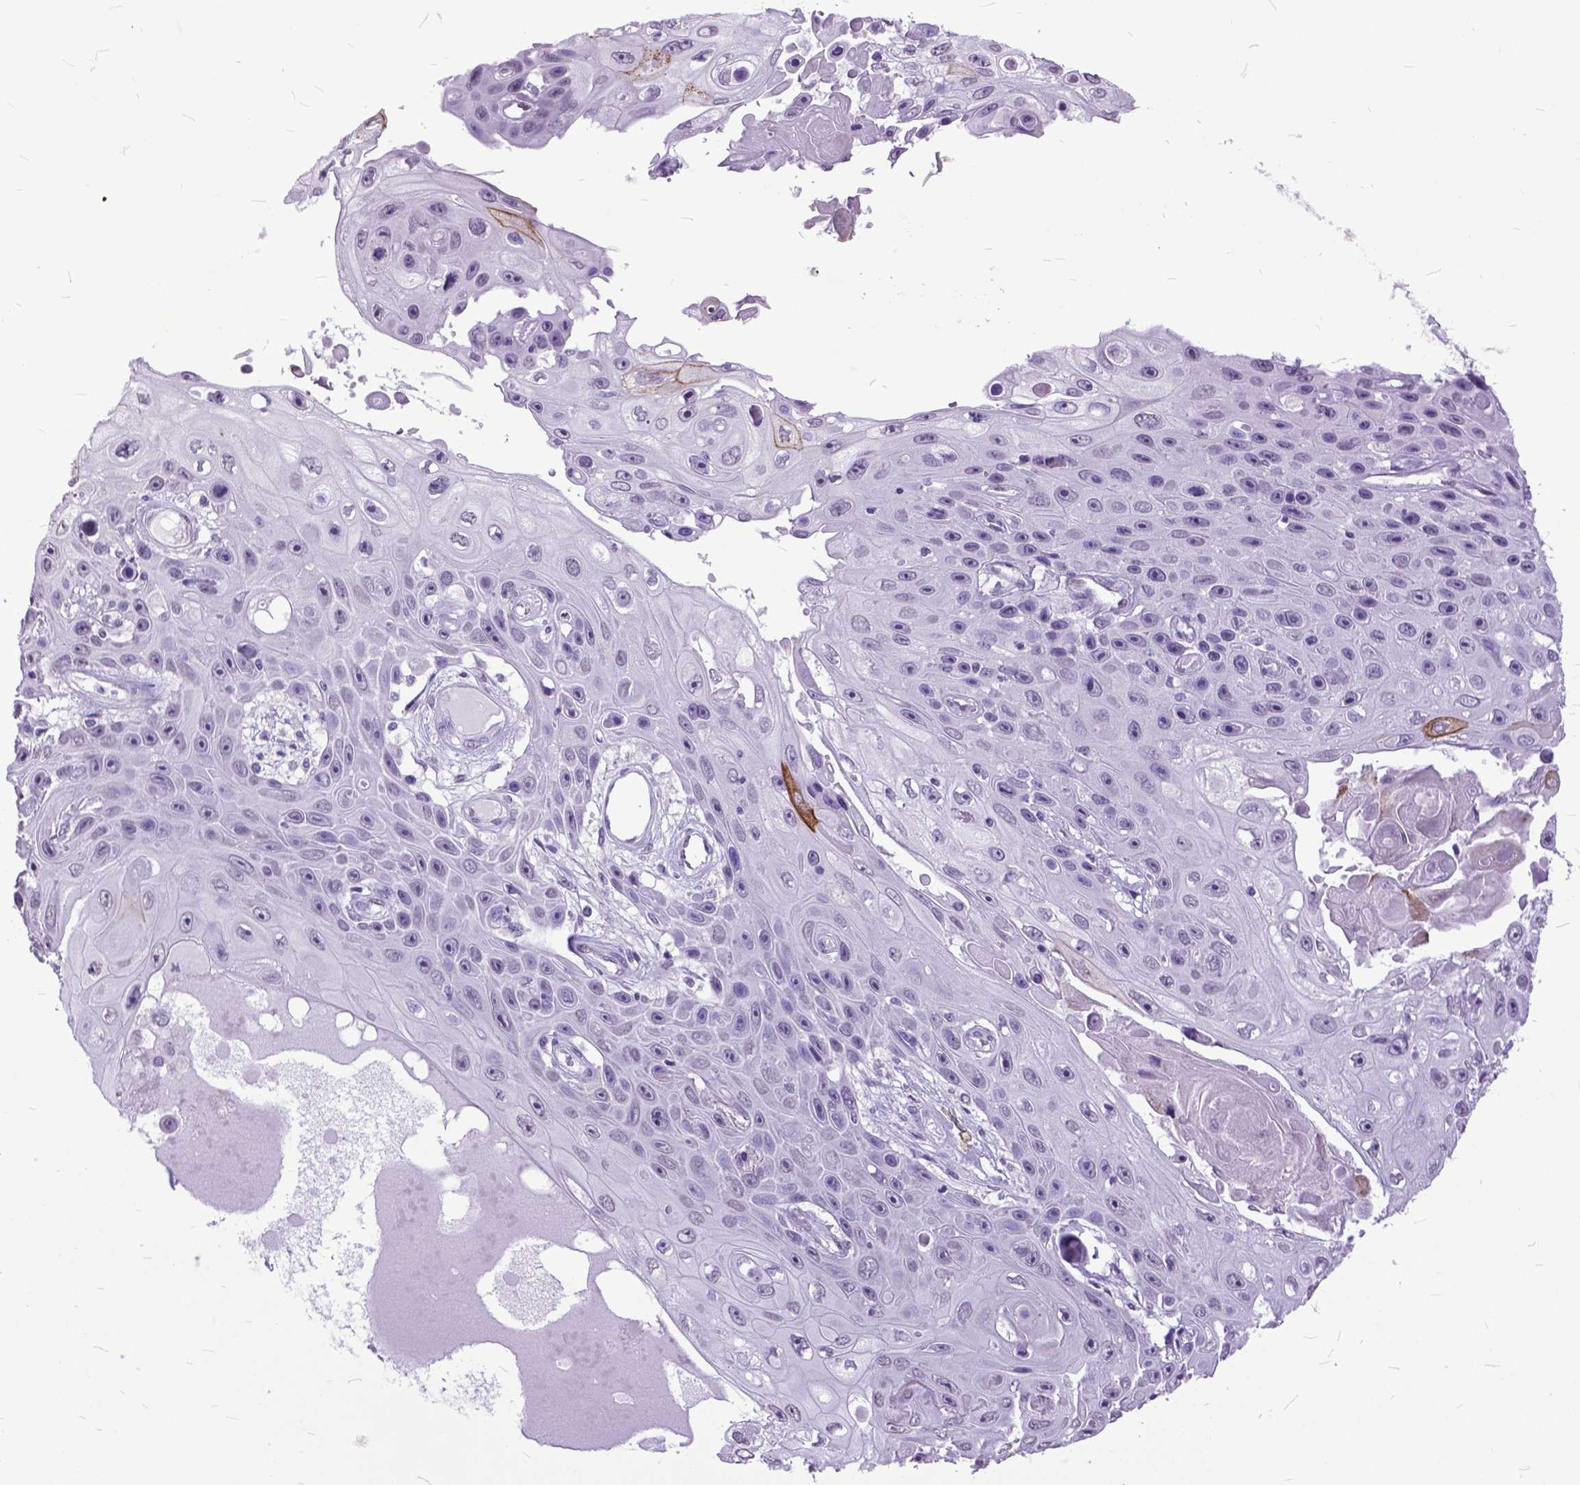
{"staining": {"intensity": "negative", "quantity": "none", "location": "none"}, "tissue": "skin cancer", "cell_type": "Tumor cells", "image_type": "cancer", "snomed": [{"axis": "morphology", "description": "Squamous cell carcinoma, NOS"}, {"axis": "topography", "description": "Skin"}], "caption": "Immunohistochemical staining of human skin squamous cell carcinoma exhibits no significant positivity in tumor cells.", "gene": "MARCHF10", "patient": {"sex": "male", "age": 82}}